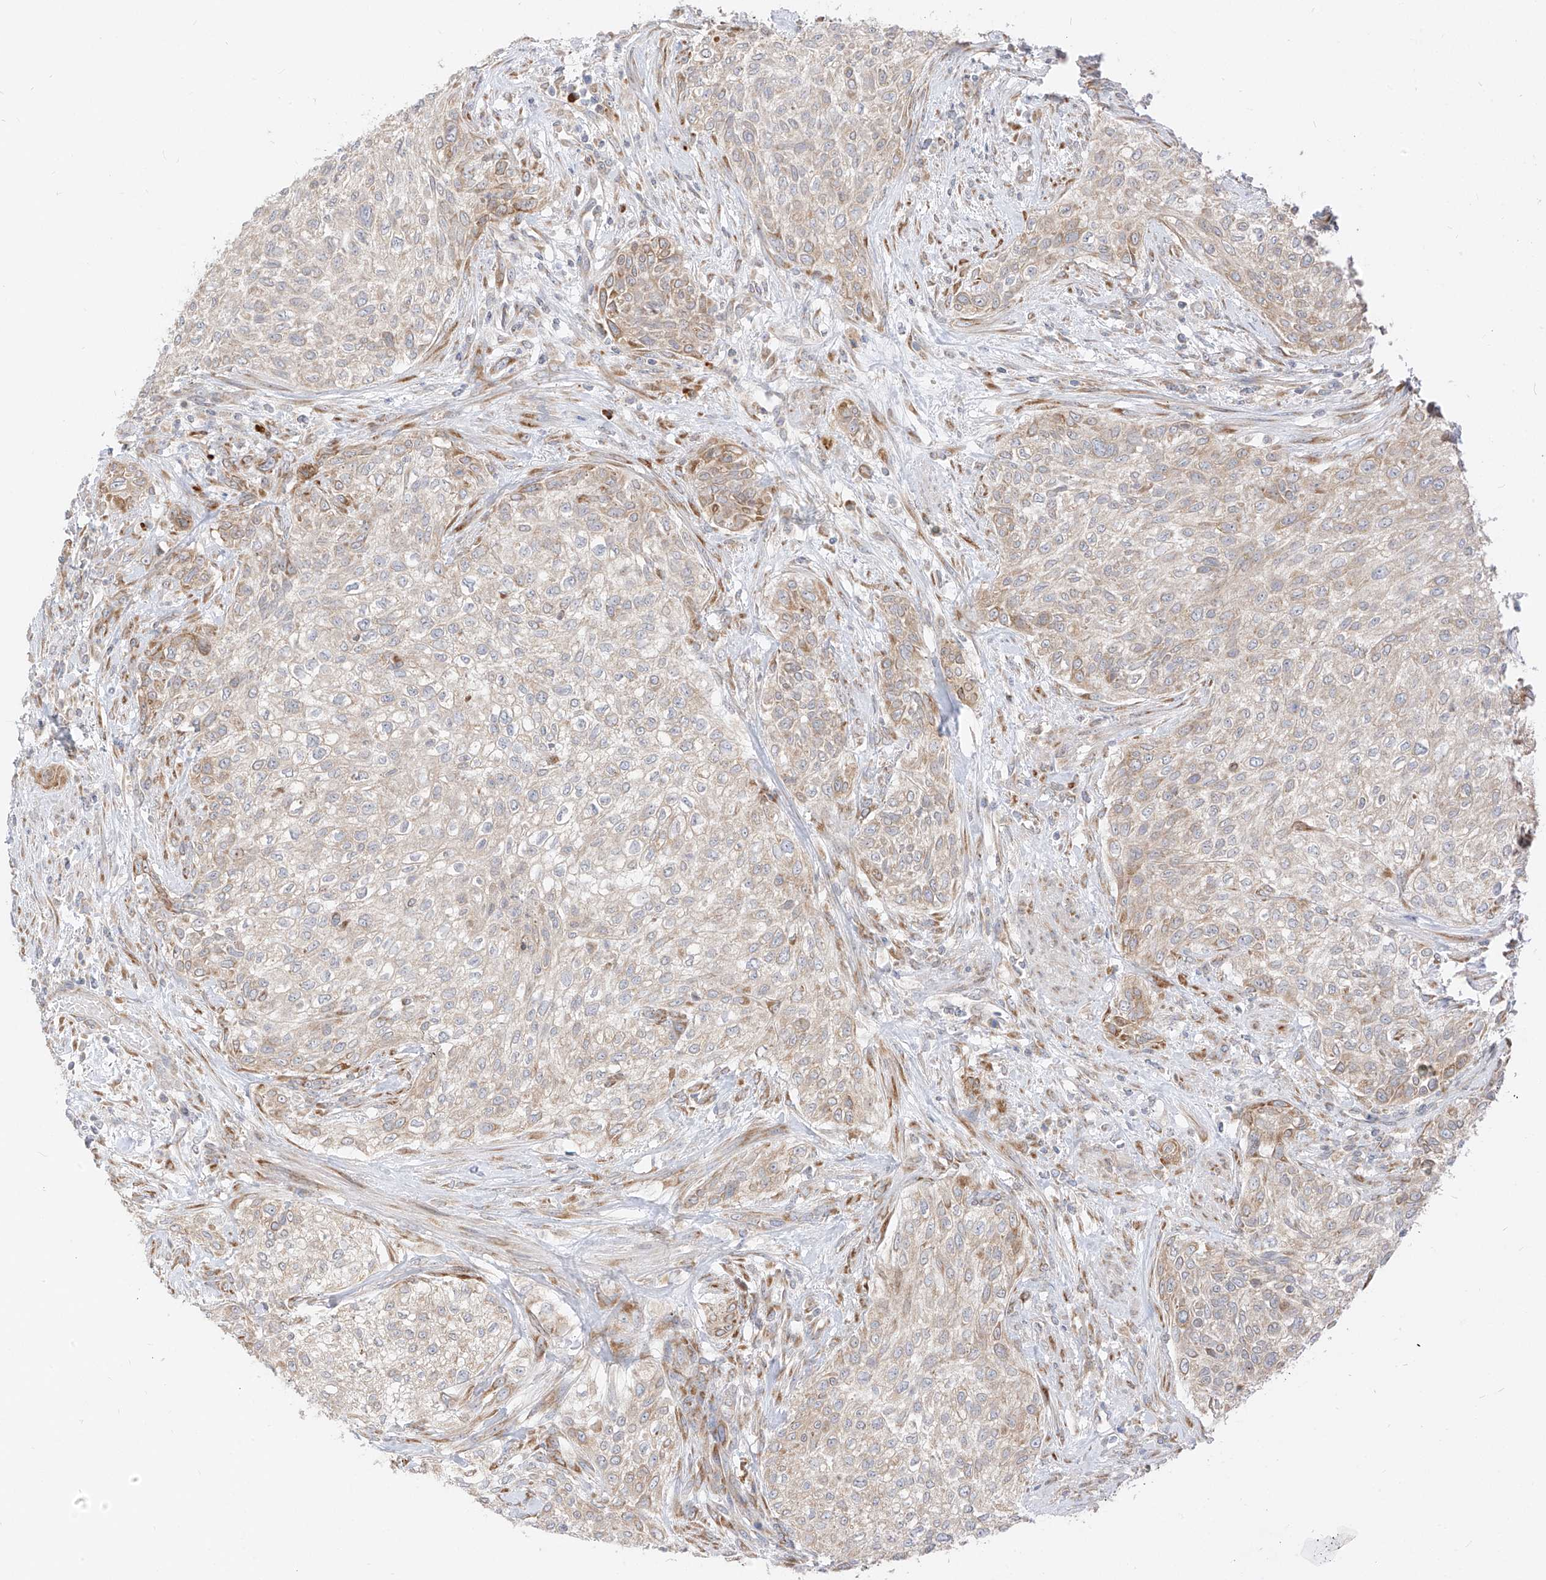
{"staining": {"intensity": "moderate", "quantity": "25%-75%", "location": "cytoplasmic/membranous"}, "tissue": "urothelial cancer", "cell_type": "Tumor cells", "image_type": "cancer", "snomed": [{"axis": "morphology", "description": "Urothelial carcinoma, High grade"}, {"axis": "topography", "description": "Urinary bladder"}], "caption": "Protein expression analysis of human urothelial cancer reveals moderate cytoplasmic/membranous staining in approximately 25%-75% of tumor cells. (DAB (3,3'-diaminobenzidine) IHC with brightfield microscopy, high magnification).", "gene": "STT3A", "patient": {"sex": "male", "age": 35}}